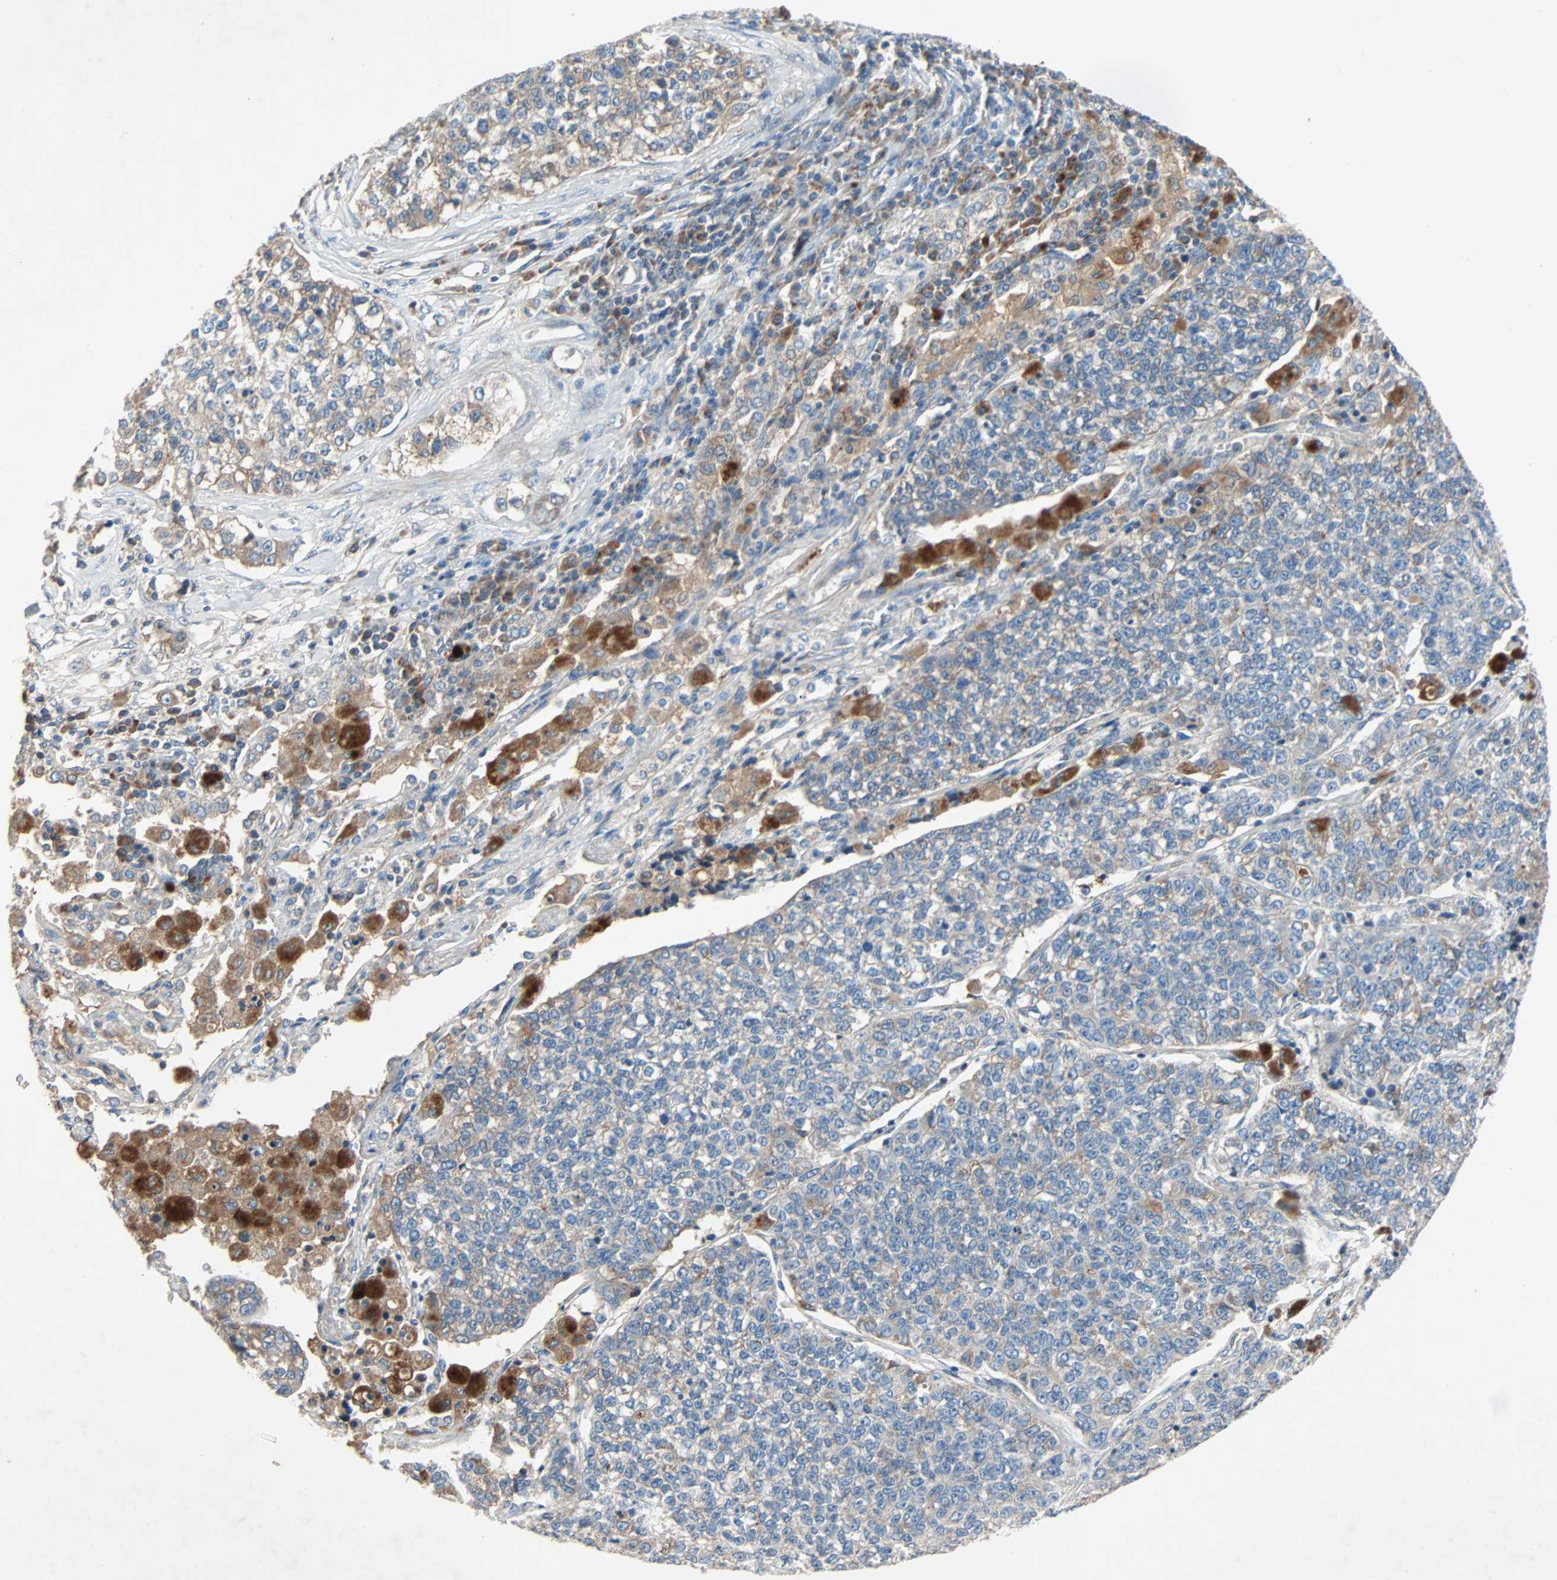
{"staining": {"intensity": "weak", "quantity": ">75%", "location": "cytoplasmic/membranous"}, "tissue": "lung cancer", "cell_type": "Tumor cells", "image_type": "cancer", "snomed": [{"axis": "morphology", "description": "Adenocarcinoma, NOS"}, {"axis": "topography", "description": "Lung"}], "caption": "DAB (3,3'-diaminobenzidine) immunohistochemical staining of adenocarcinoma (lung) shows weak cytoplasmic/membranous protein expression in about >75% of tumor cells. The staining was performed using DAB, with brown indicating positive protein expression. Nuclei are stained blue with hematoxylin.", "gene": "XYLT1", "patient": {"sex": "male", "age": 49}}